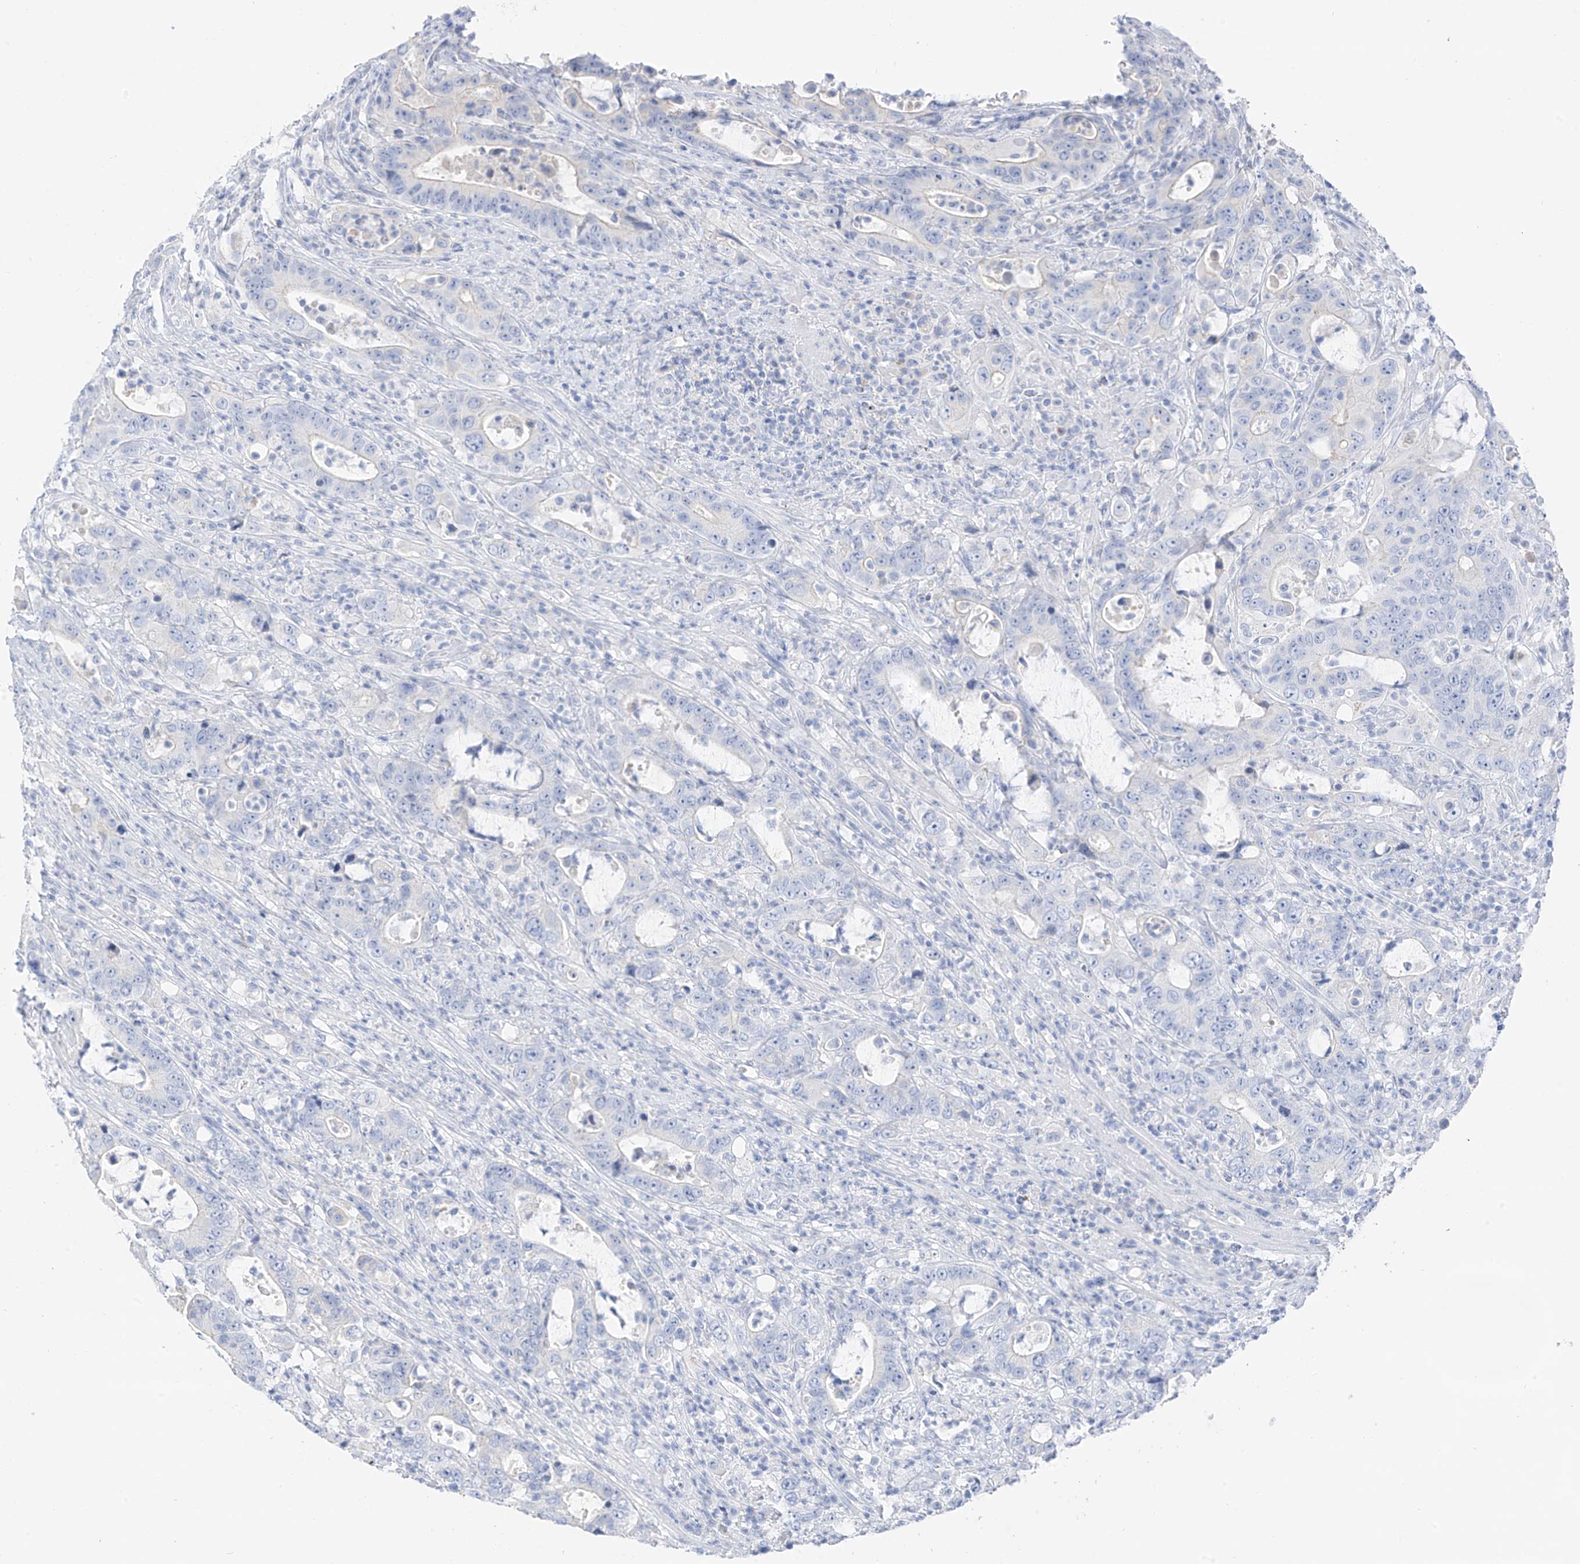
{"staining": {"intensity": "negative", "quantity": "none", "location": "none"}, "tissue": "colorectal cancer", "cell_type": "Tumor cells", "image_type": "cancer", "snomed": [{"axis": "morphology", "description": "Adenocarcinoma, NOS"}, {"axis": "topography", "description": "Colon"}], "caption": "Immunohistochemistry (IHC) histopathology image of neoplastic tissue: colorectal adenocarcinoma stained with DAB demonstrates no significant protein expression in tumor cells.", "gene": "CAPN13", "patient": {"sex": "female", "age": 75}}